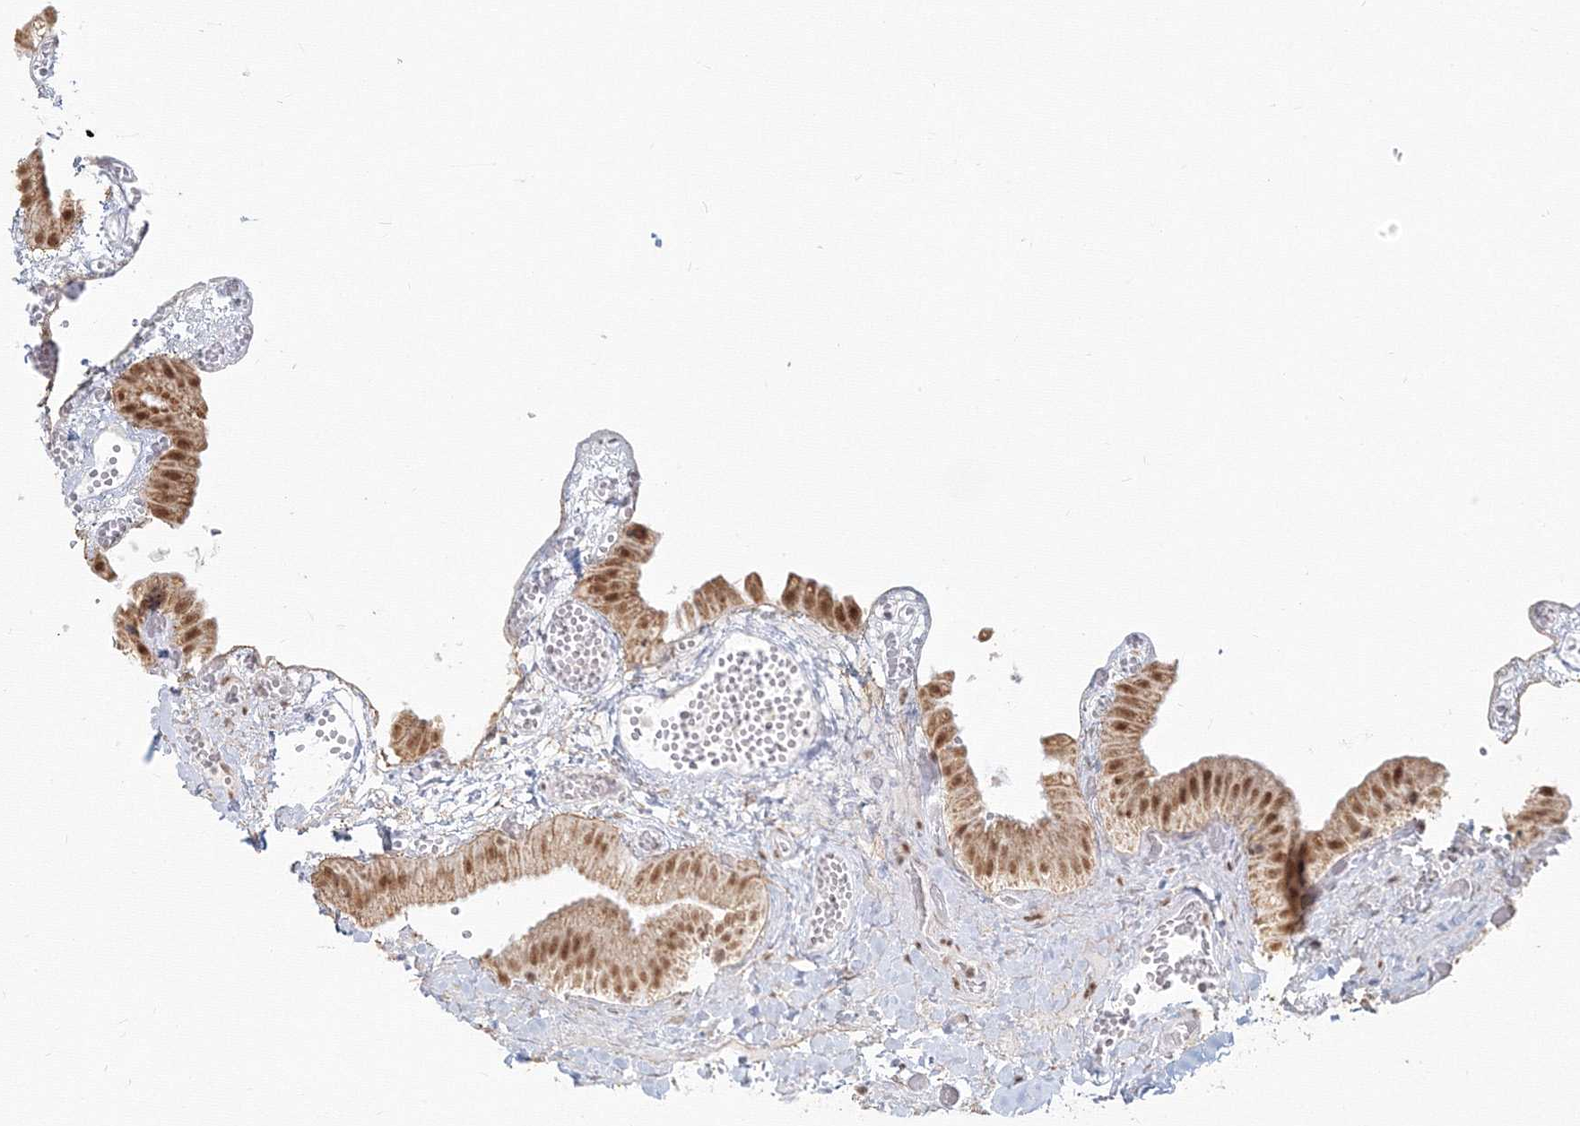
{"staining": {"intensity": "moderate", "quantity": ">75%", "location": "cytoplasmic/membranous,nuclear"}, "tissue": "gallbladder", "cell_type": "Glandular cells", "image_type": "normal", "snomed": [{"axis": "morphology", "description": "Normal tissue, NOS"}, {"axis": "topography", "description": "Gallbladder"}], "caption": "Gallbladder stained with immunohistochemistry shows moderate cytoplasmic/membranous,nuclear staining in approximately >75% of glandular cells.", "gene": "PPP4R2", "patient": {"sex": "female", "age": 64}}